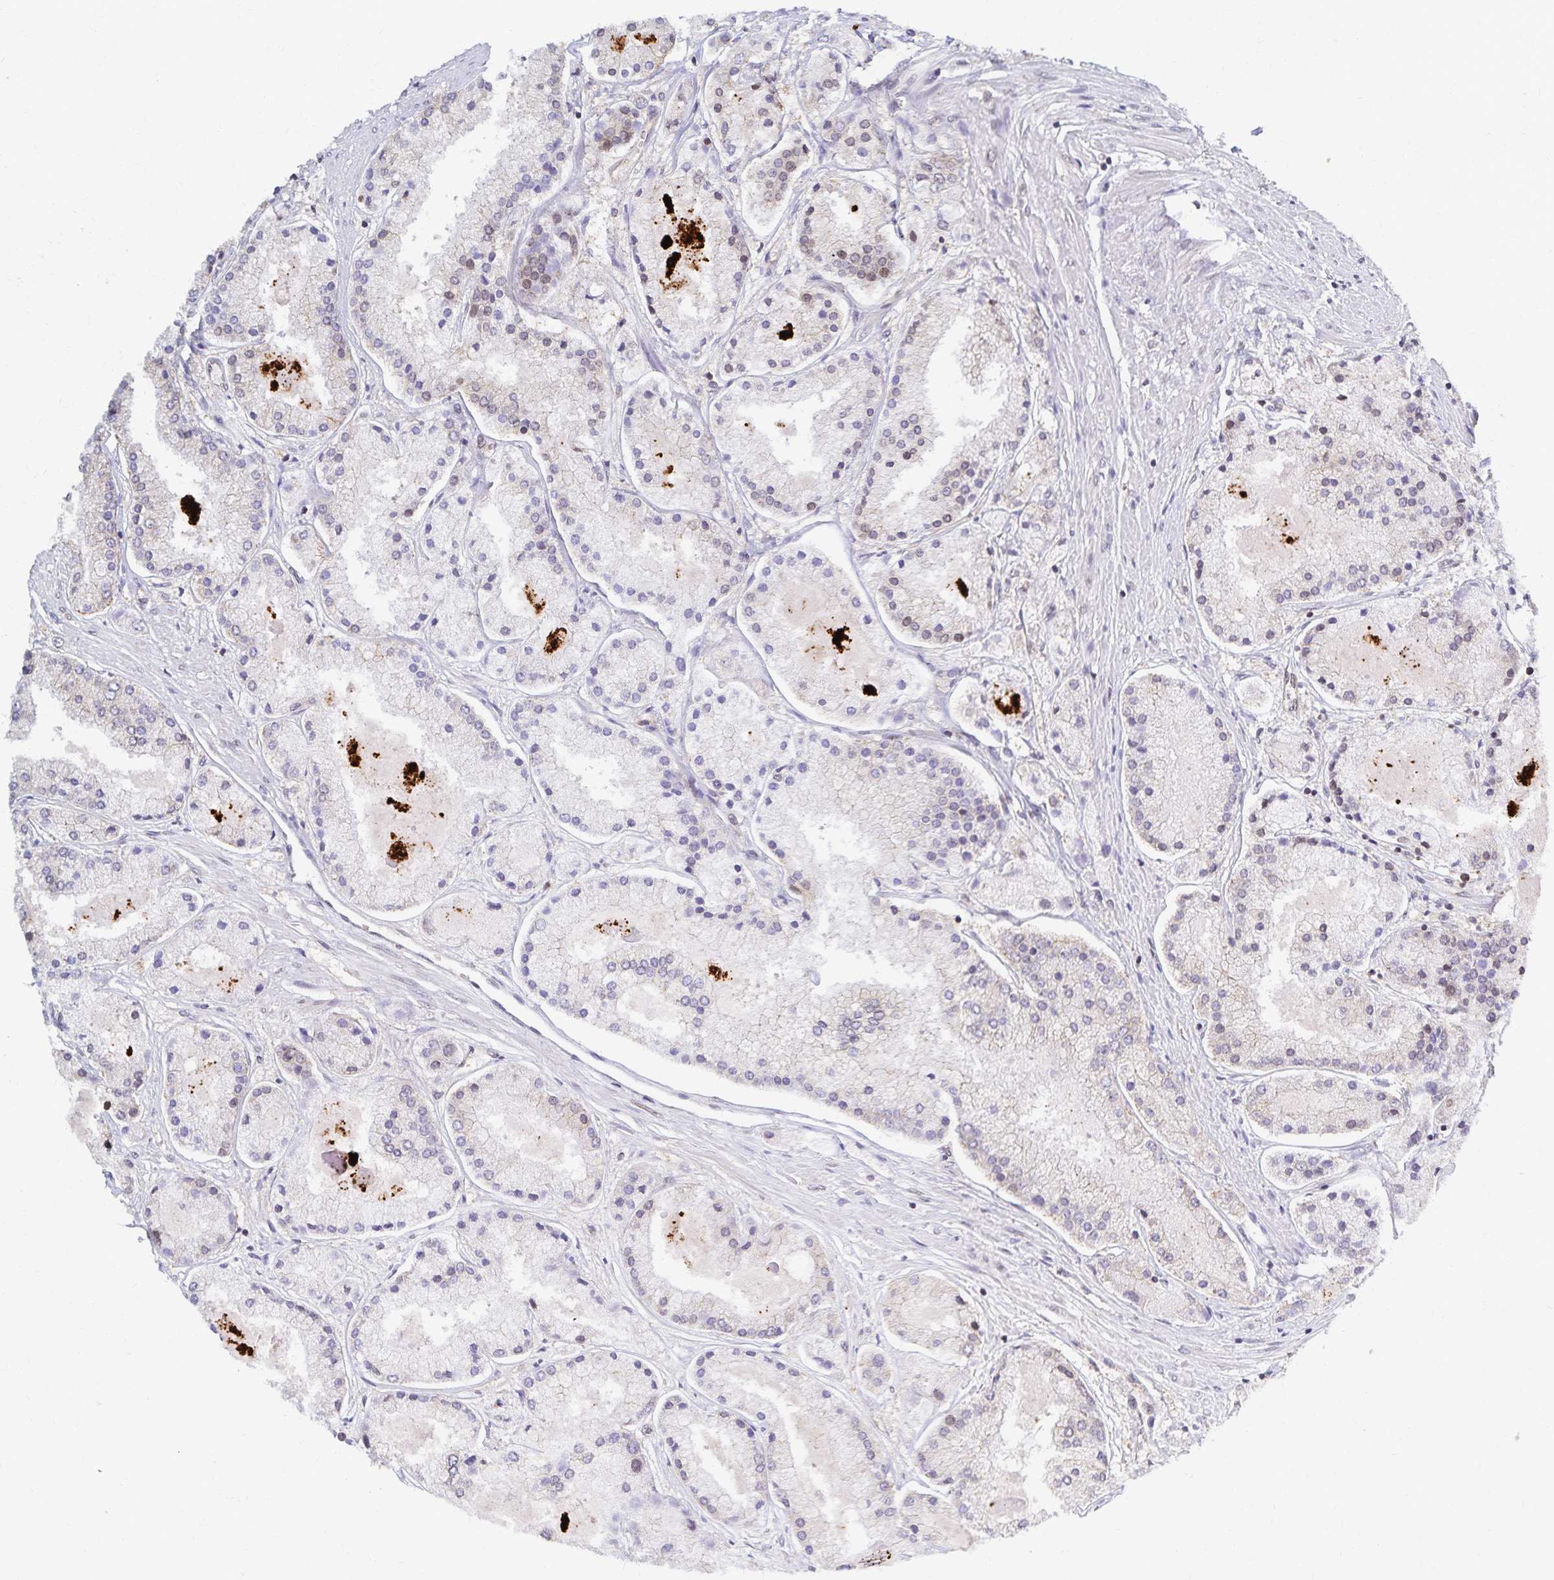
{"staining": {"intensity": "weak", "quantity": "<25%", "location": "nuclear"}, "tissue": "prostate cancer", "cell_type": "Tumor cells", "image_type": "cancer", "snomed": [{"axis": "morphology", "description": "Adenocarcinoma, High grade"}, {"axis": "topography", "description": "Prostate"}], "caption": "This is an immunohistochemistry (IHC) image of high-grade adenocarcinoma (prostate). There is no staining in tumor cells.", "gene": "RAB9B", "patient": {"sex": "male", "age": 67}}